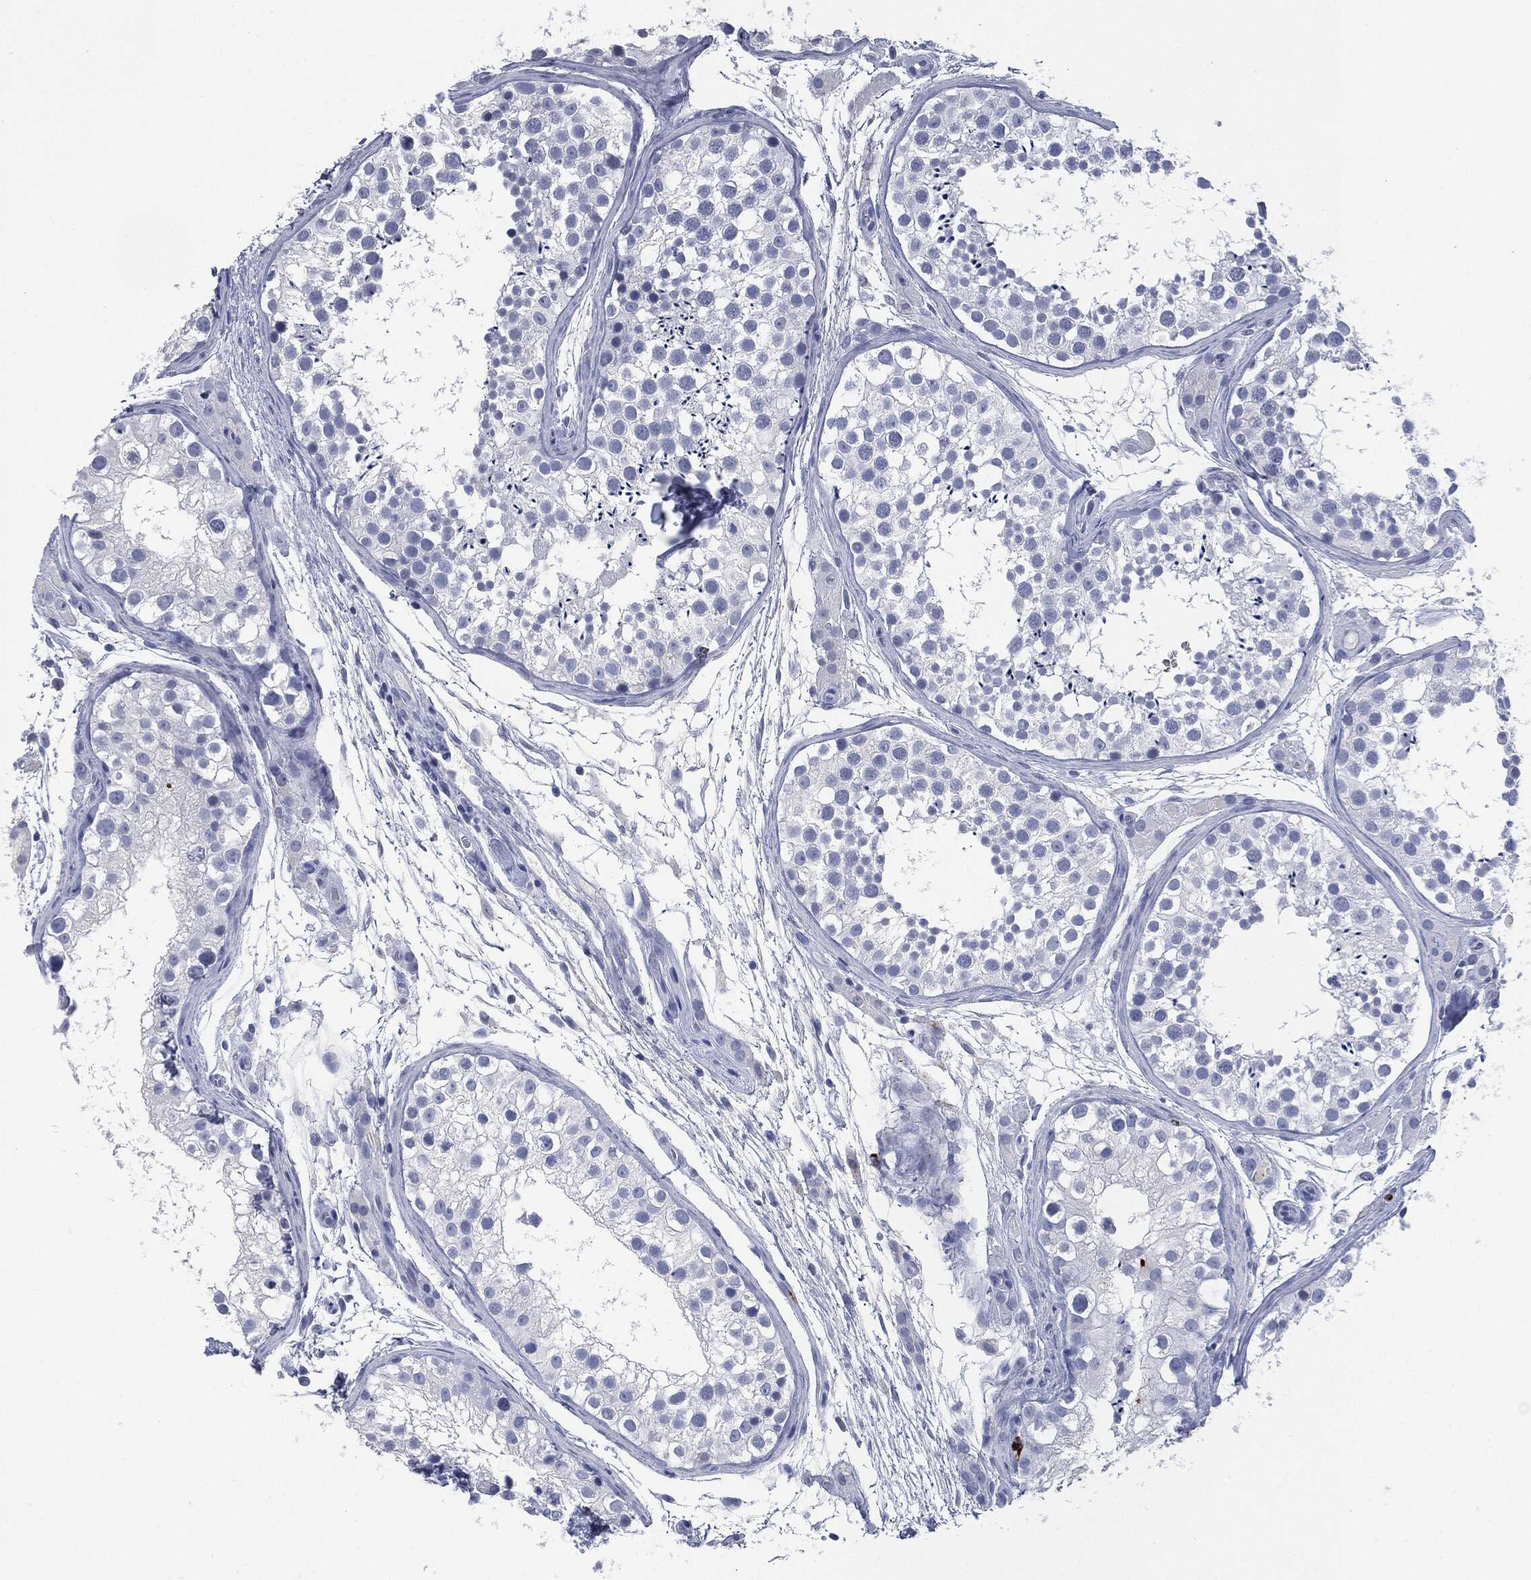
{"staining": {"intensity": "negative", "quantity": "none", "location": "none"}, "tissue": "testis", "cell_type": "Cells in seminiferous ducts", "image_type": "normal", "snomed": [{"axis": "morphology", "description": "Normal tissue, NOS"}, {"axis": "topography", "description": "Testis"}], "caption": "Human testis stained for a protein using IHC displays no expression in cells in seminiferous ducts.", "gene": "CEACAM8", "patient": {"sex": "male", "age": 31}}